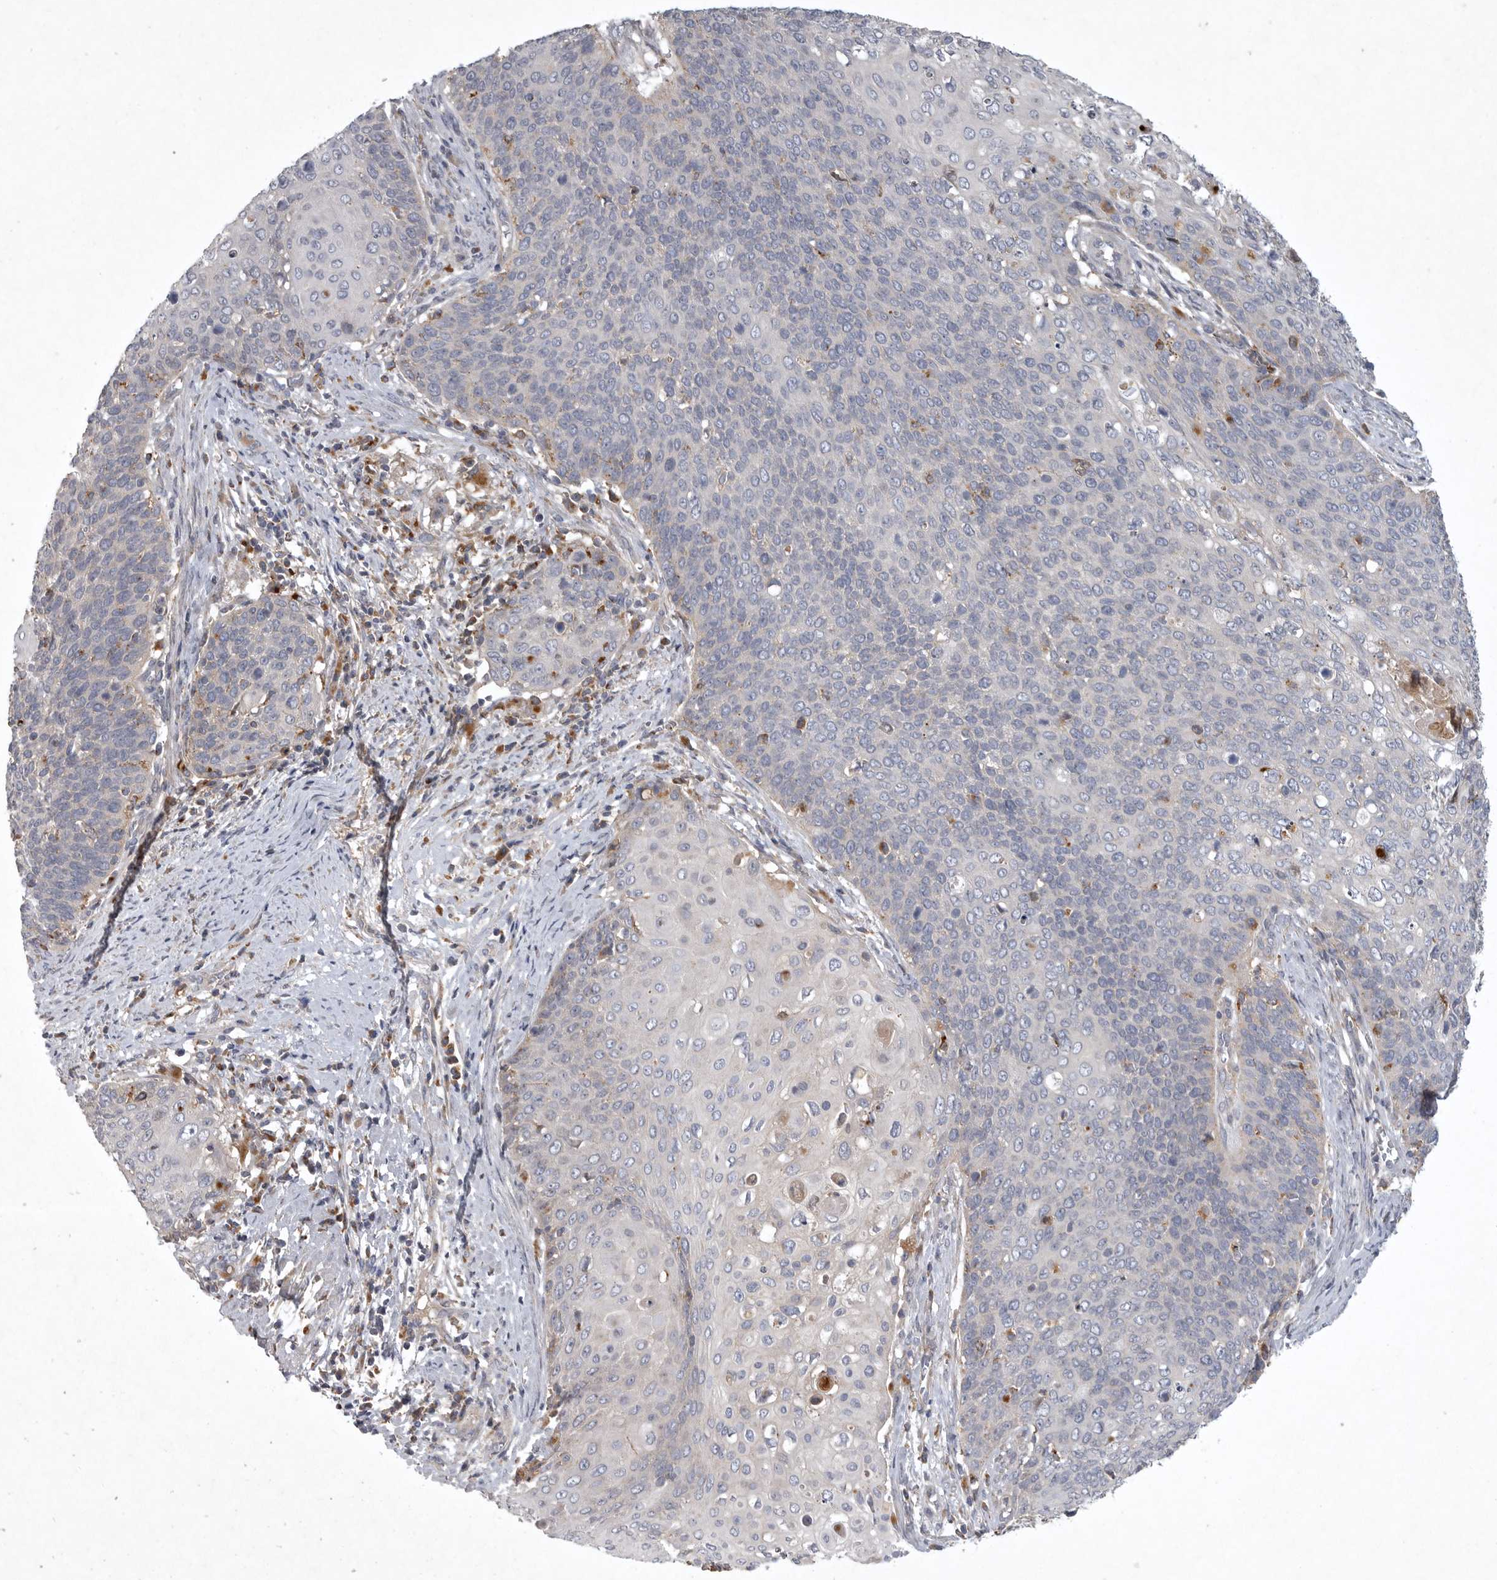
{"staining": {"intensity": "negative", "quantity": "none", "location": "none"}, "tissue": "cervical cancer", "cell_type": "Tumor cells", "image_type": "cancer", "snomed": [{"axis": "morphology", "description": "Squamous cell carcinoma, NOS"}, {"axis": "topography", "description": "Cervix"}], "caption": "Immunohistochemistry photomicrograph of neoplastic tissue: human cervical cancer stained with DAB (3,3'-diaminobenzidine) shows no significant protein expression in tumor cells. Nuclei are stained in blue.", "gene": "LAMTOR3", "patient": {"sex": "female", "age": 39}}